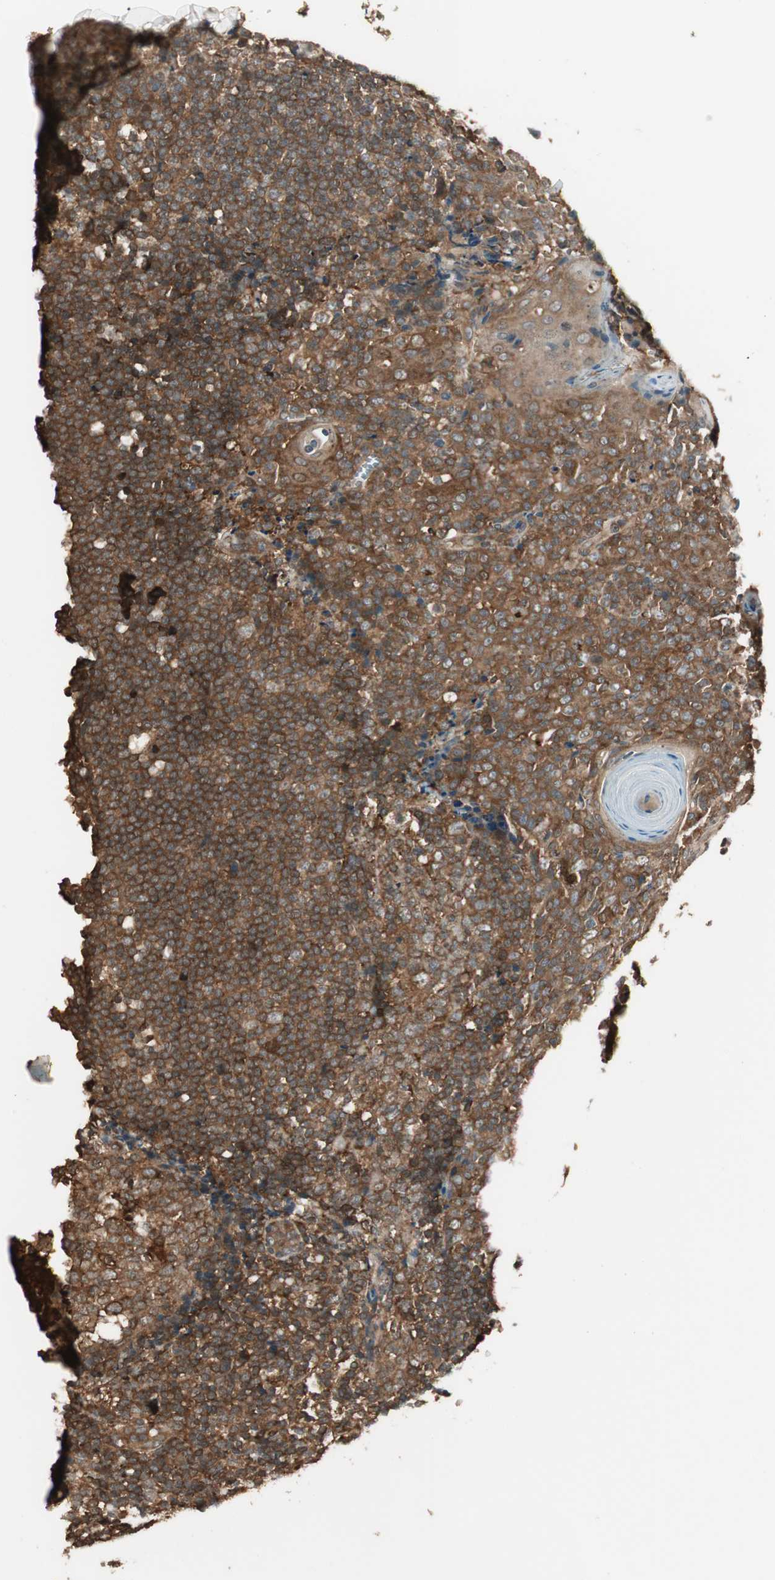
{"staining": {"intensity": "strong", "quantity": ">75%", "location": "cytoplasmic/membranous"}, "tissue": "tonsil", "cell_type": "Germinal center cells", "image_type": "normal", "snomed": [{"axis": "morphology", "description": "Normal tissue, NOS"}, {"axis": "topography", "description": "Tonsil"}], "caption": "Immunohistochemical staining of unremarkable tonsil demonstrates strong cytoplasmic/membranous protein expression in about >75% of germinal center cells. (Stains: DAB (3,3'-diaminobenzidine) in brown, nuclei in blue, Microscopy: brightfield microscopy at high magnification).", "gene": "CNOT4", "patient": {"sex": "male", "age": 31}}